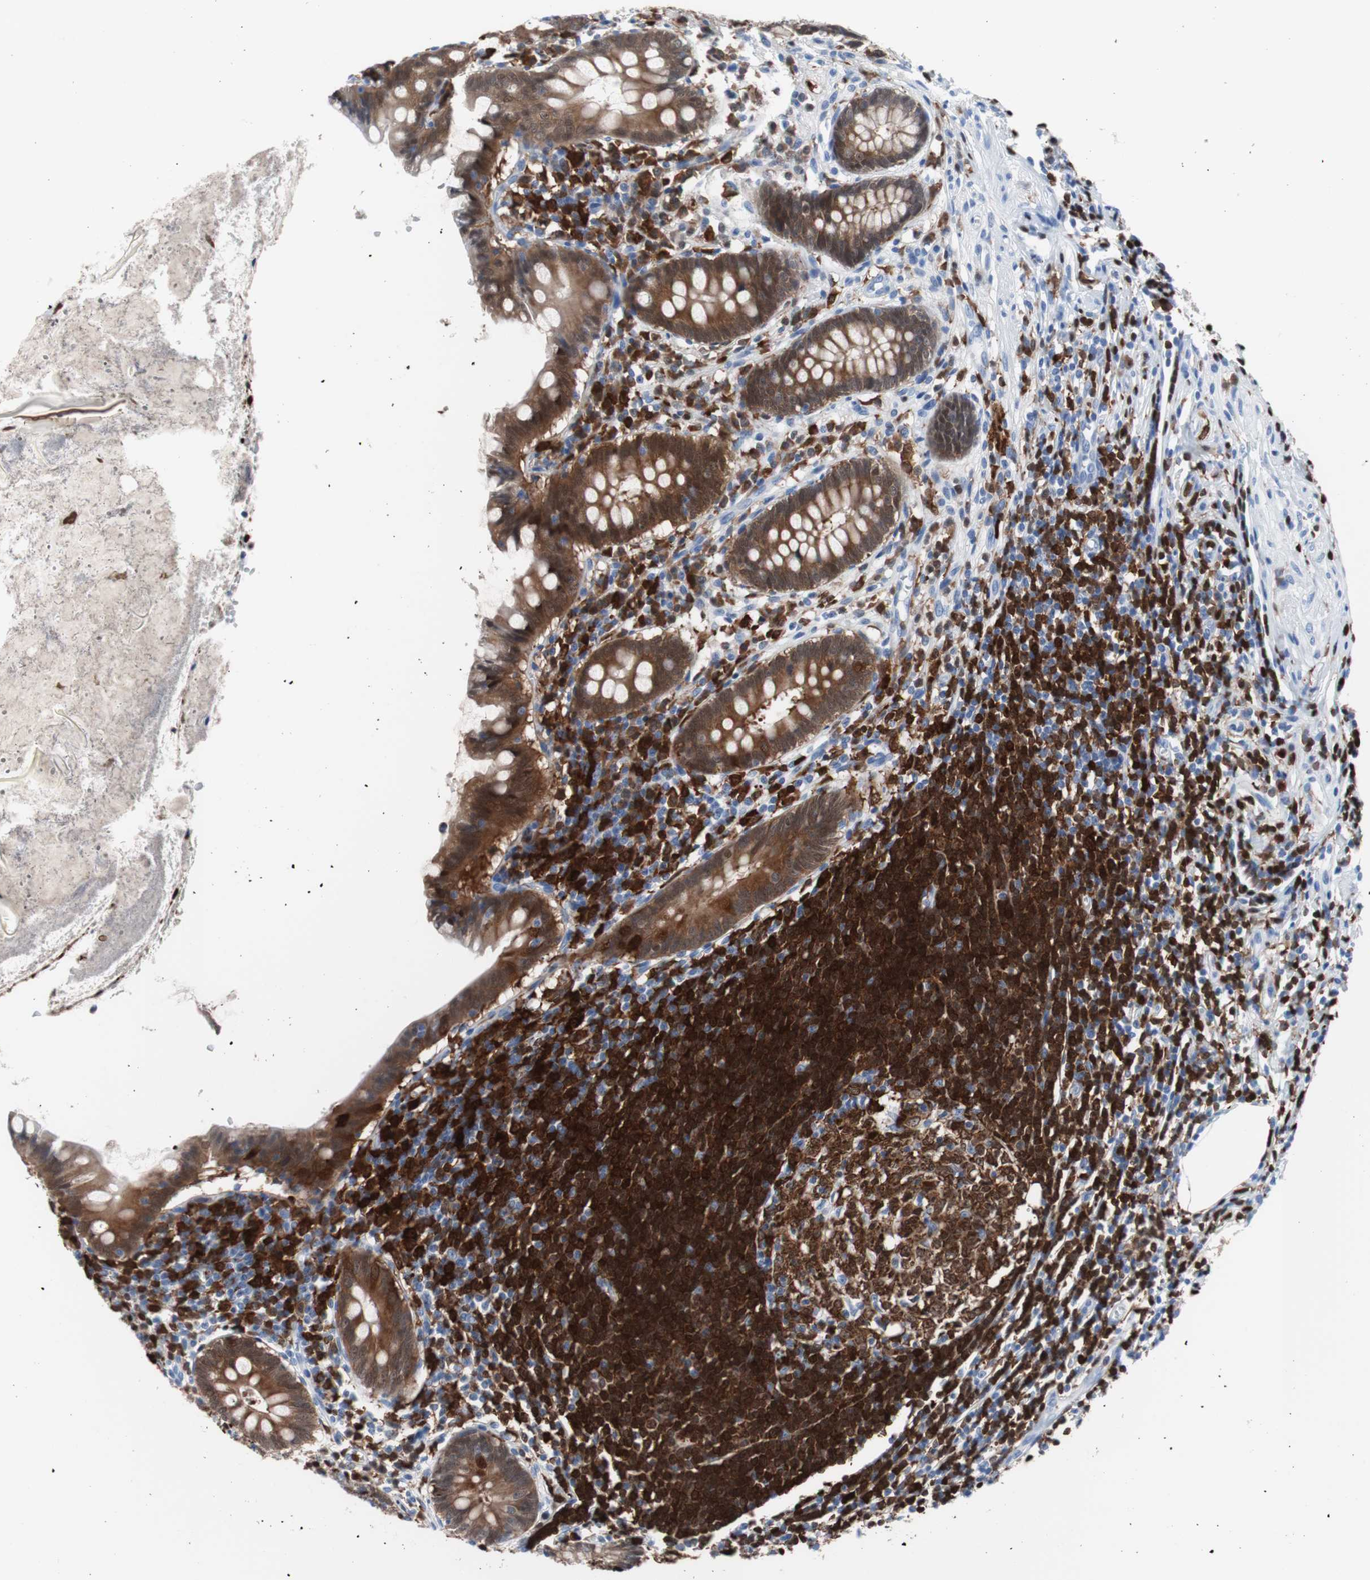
{"staining": {"intensity": "strong", "quantity": ">75%", "location": "cytoplasmic/membranous"}, "tissue": "appendix", "cell_type": "Glandular cells", "image_type": "normal", "snomed": [{"axis": "morphology", "description": "Normal tissue, NOS"}, {"axis": "topography", "description": "Appendix"}], "caption": "Brown immunohistochemical staining in benign appendix shows strong cytoplasmic/membranous expression in approximately >75% of glandular cells.", "gene": "SYK", "patient": {"sex": "female", "age": 50}}